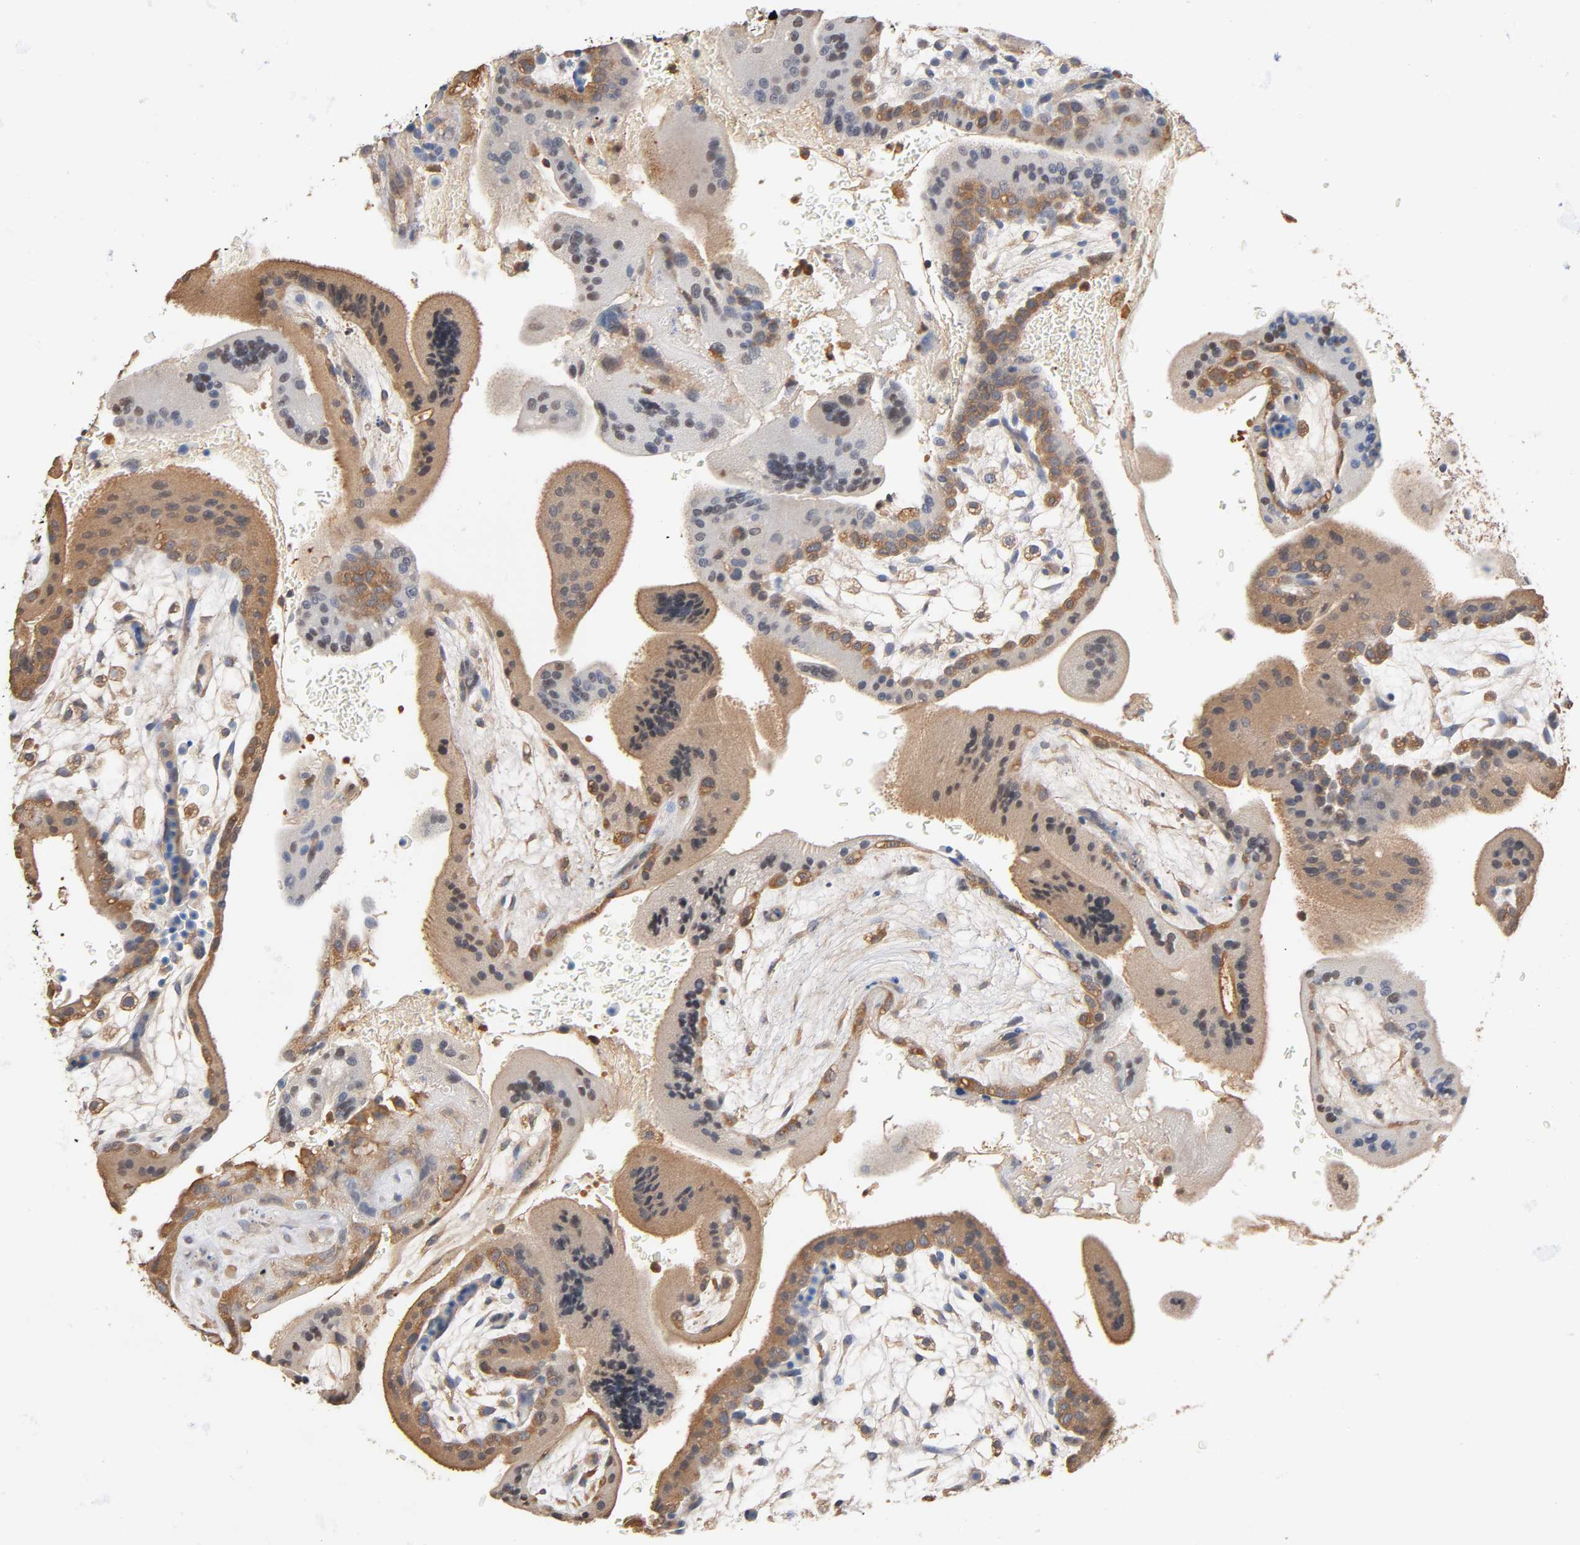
{"staining": {"intensity": "moderate", "quantity": ">75%", "location": "cytoplasmic/membranous"}, "tissue": "placenta", "cell_type": "Decidual cells", "image_type": "normal", "snomed": [{"axis": "morphology", "description": "Normal tissue, NOS"}, {"axis": "topography", "description": "Placenta"}], "caption": "An IHC micrograph of benign tissue is shown. Protein staining in brown highlights moderate cytoplasmic/membranous positivity in placenta within decidual cells.", "gene": "ALDOA", "patient": {"sex": "female", "age": 35}}